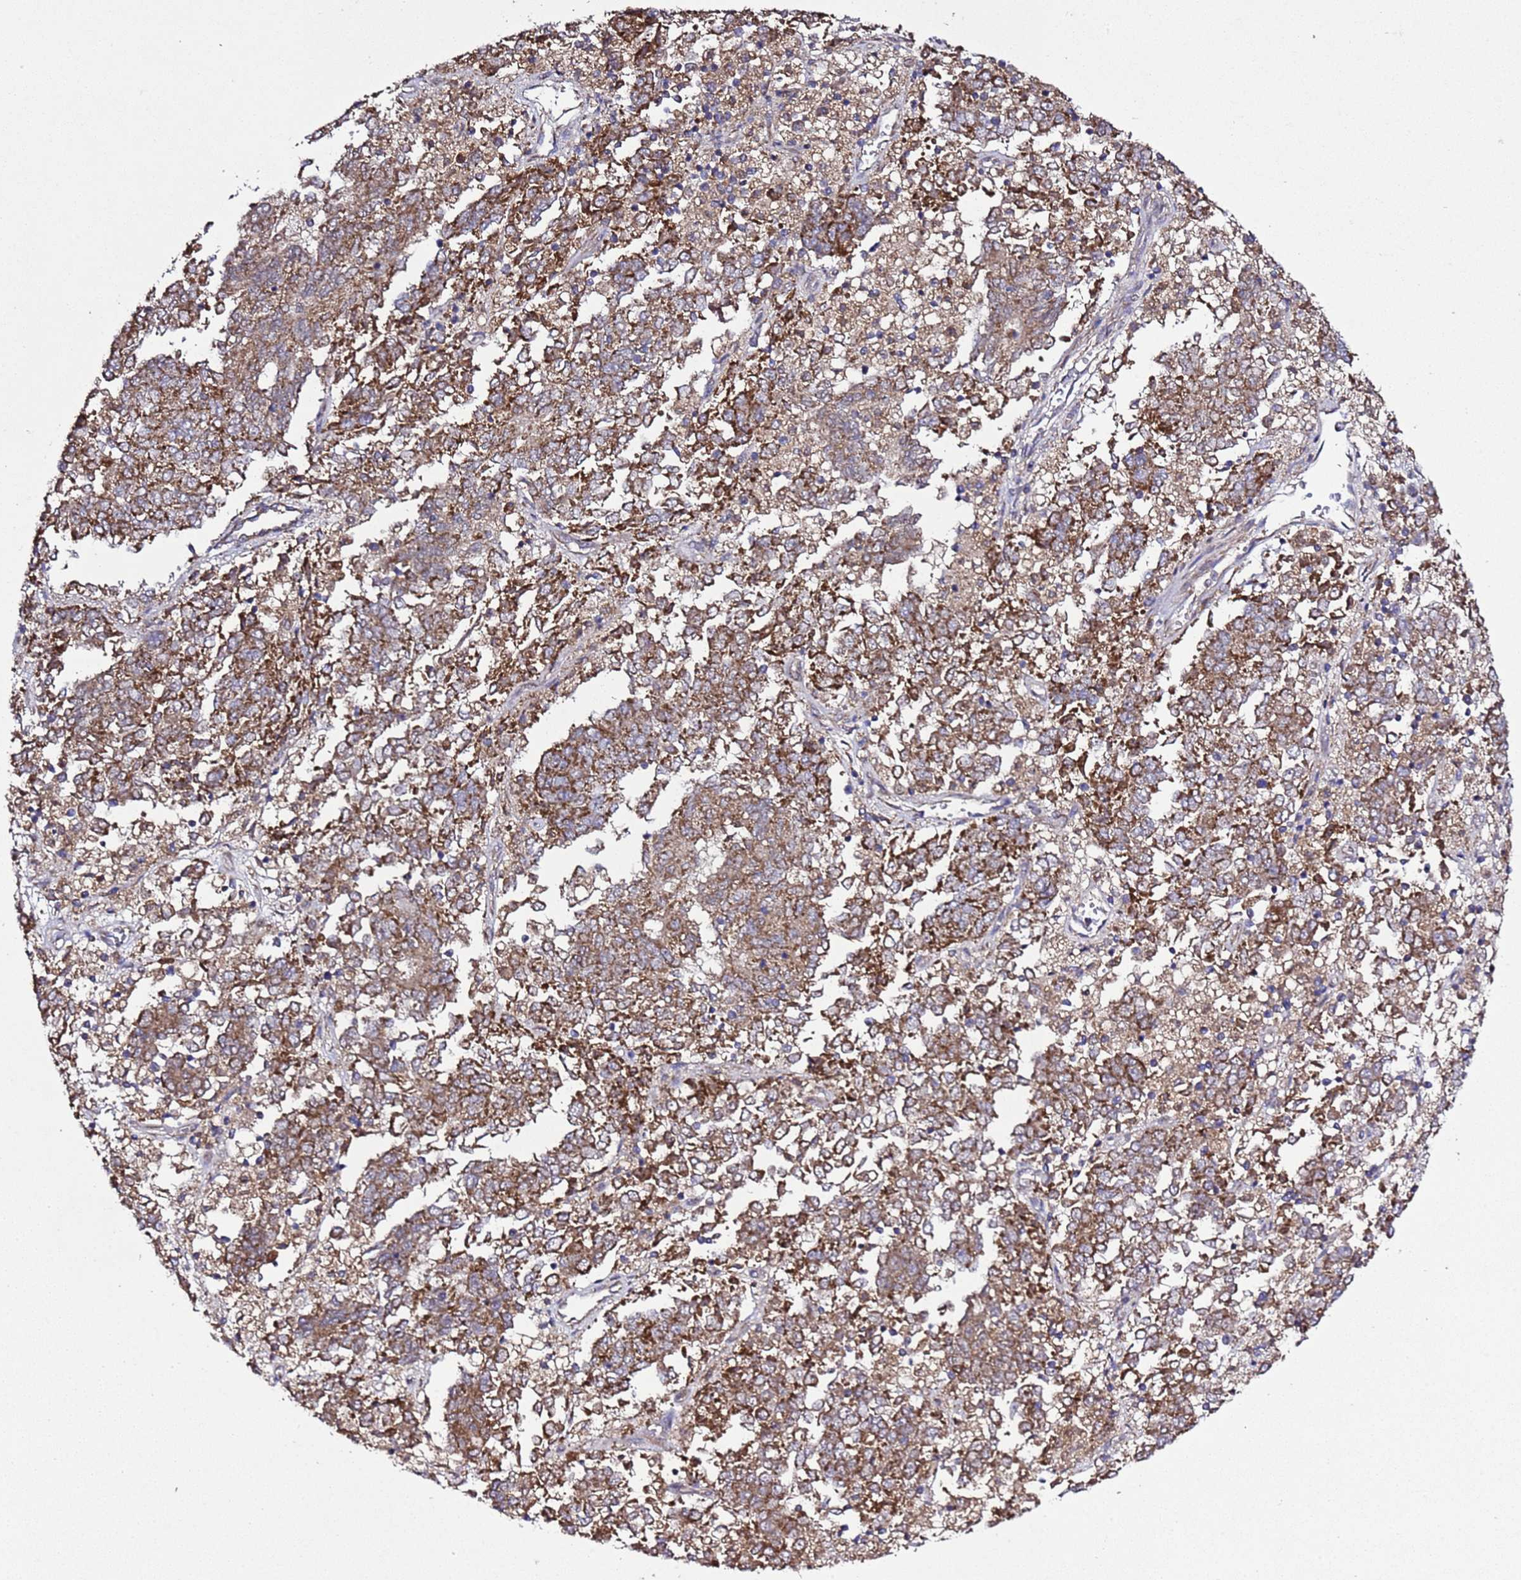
{"staining": {"intensity": "strong", "quantity": ">75%", "location": "cytoplasmic/membranous"}, "tissue": "endometrial cancer", "cell_type": "Tumor cells", "image_type": "cancer", "snomed": [{"axis": "morphology", "description": "Adenocarcinoma, NOS"}, {"axis": "topography", "description": "Endometrium"}], "caption": "This micrograph shows endometrial cancer (adenocarcinoma) stained with immunohistochemistry (IHC) to label a protein in brown. The cytoplasmic/membranous of tumor cells show strong positivity for the protein. Nuclei are counter-stained blue.", "gene": "HSPBAP1", "patient": {"sex": "female", "age": 80}}